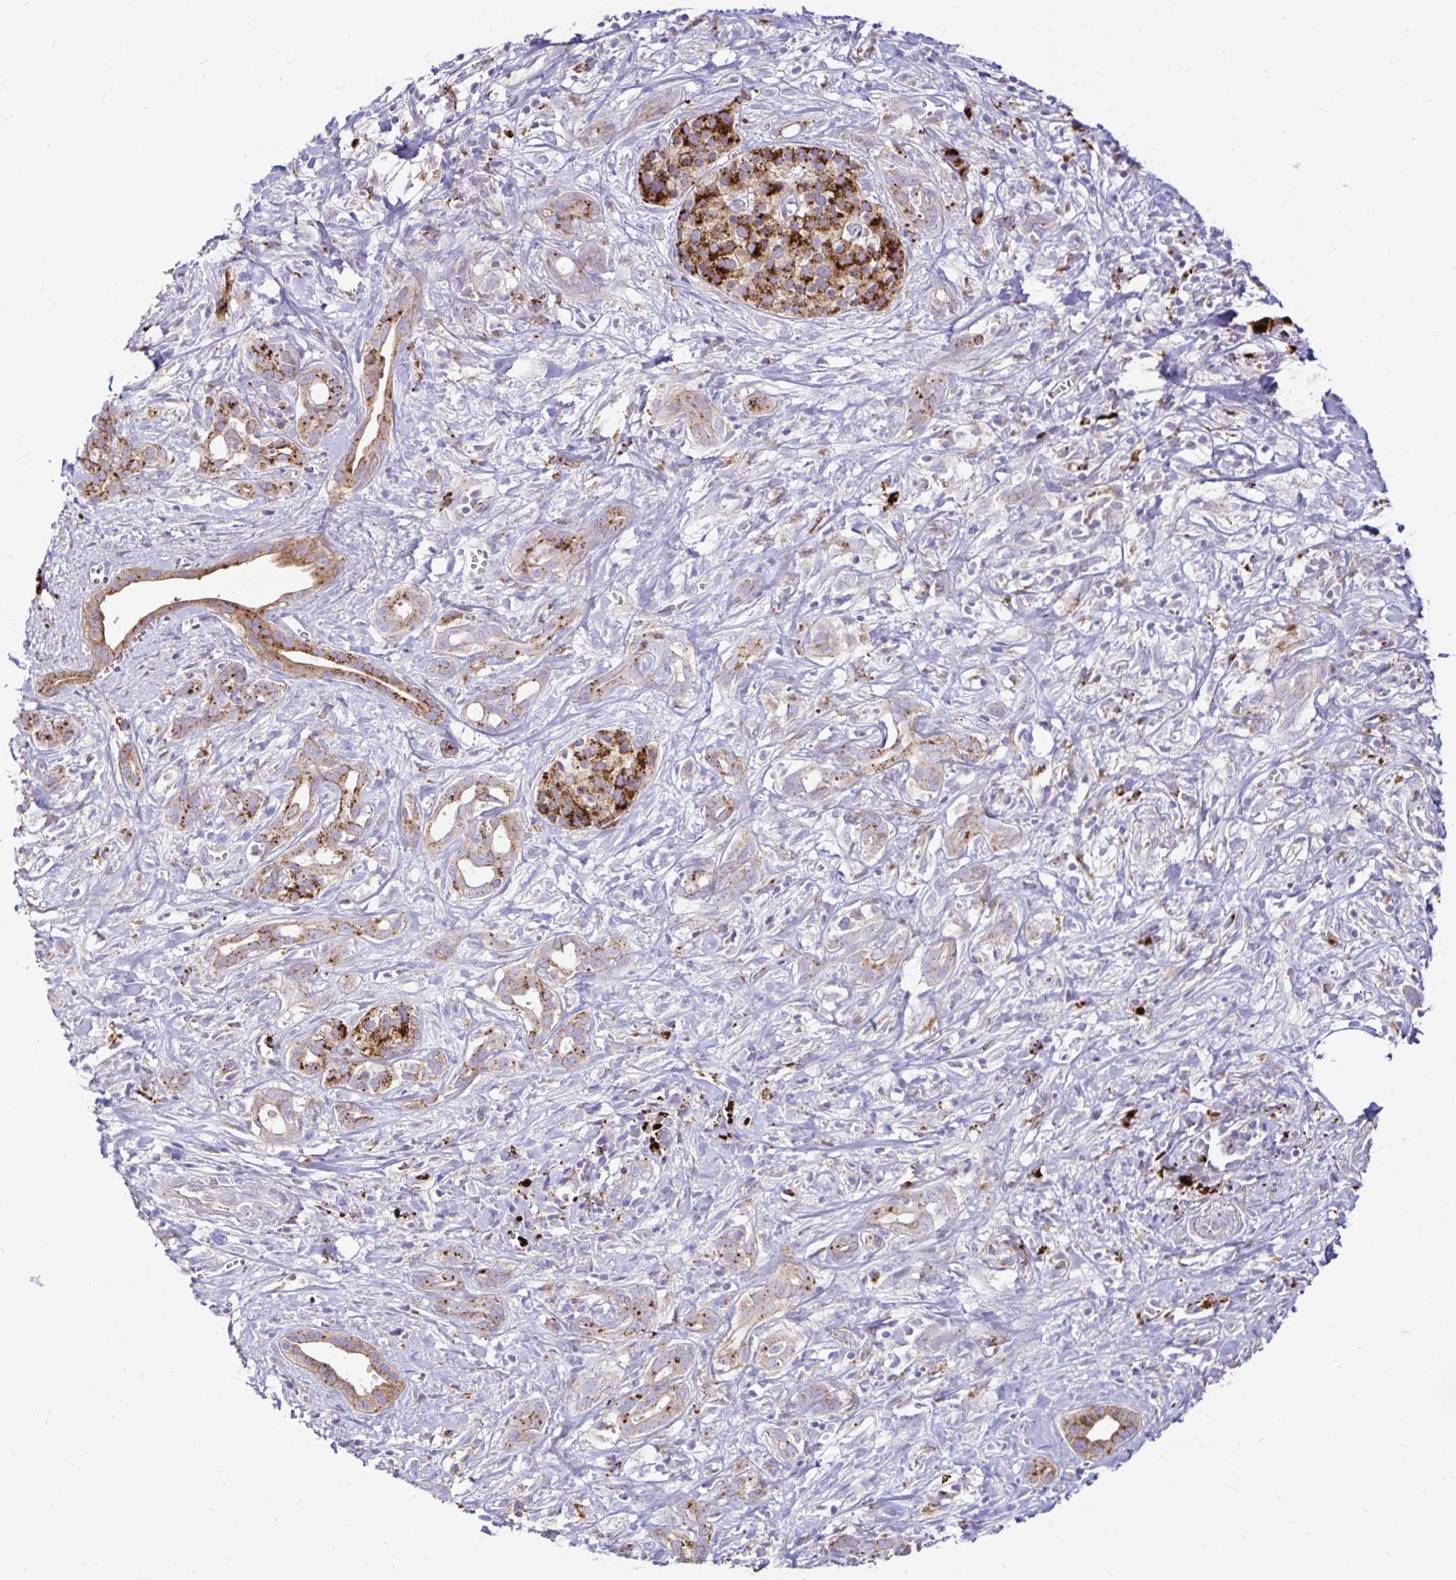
{"staining": {"intensity": "moderate", "quantity": ">75%", "location": "cytoplasmic/membranous"}, "tissue": "pancreatic cancer", "cell_type": "Tumor cells", "image_type": "cancer", "snomed": [{"axis": "morphology", "description": "Adenocarcinoma, NOS"}, {"axis": "topography", "description": "Pancreas"}], "caption": "An image of adenocarcinoma (pancreatic) stained for a protein exhibits moderate cytoplasmic/membranous brown staining in tumor cells.", "gene": "FUCA1", "patient": {"sex": "male", "age": 61}}